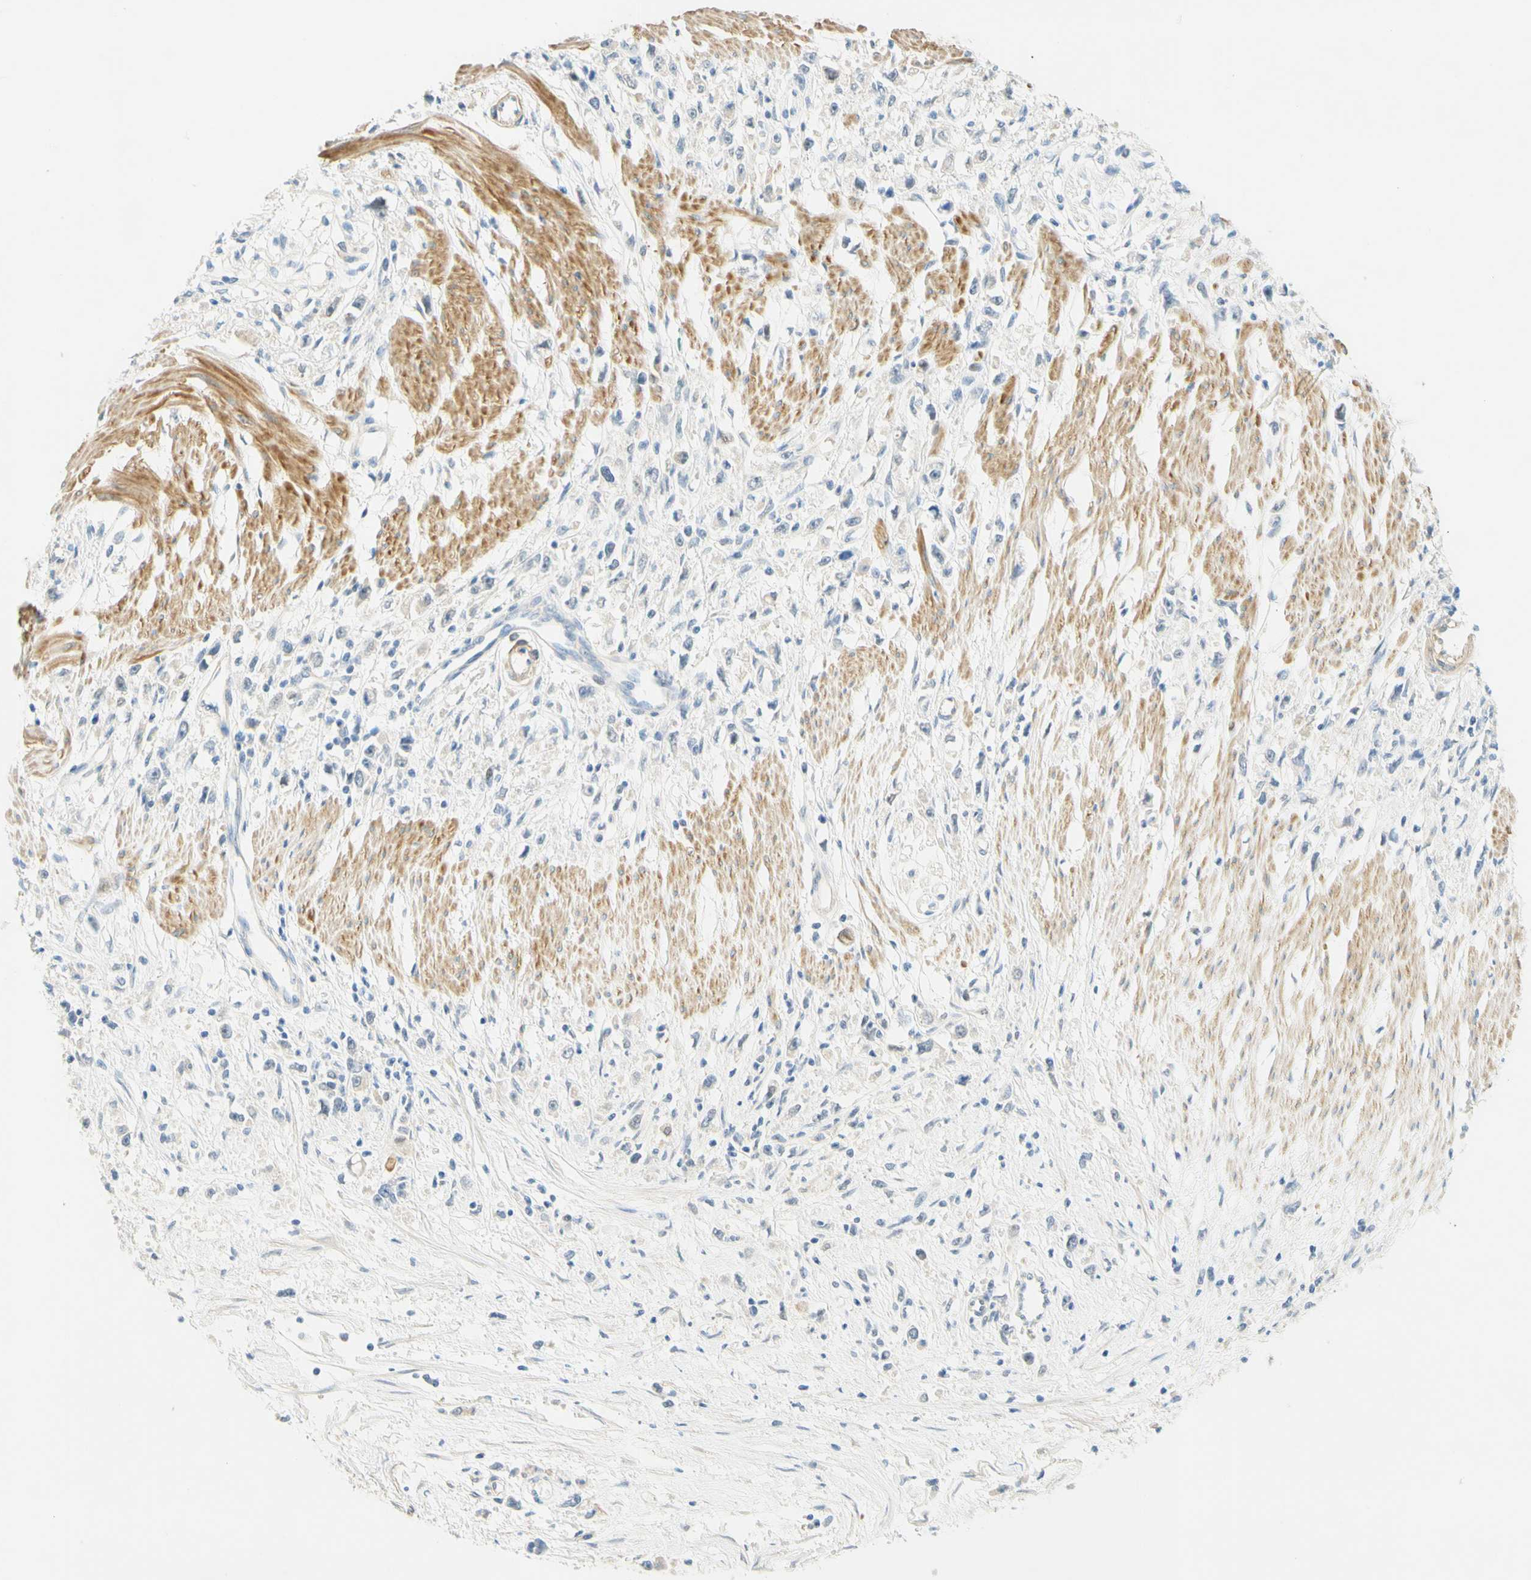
{"staining": {"intensity": "negative", "quantity": "none", "location": "none"}, "tissue": "stomach cancer", "cell_type": "Tumor cells", "image_type": "cancer", "snomed": [{"axis": "morphology", "description": "Adenocarcinoma, NOS"}, {"axis": "topography", "description": "Stomach"}], "caption": "Immunohistochemistry of human stomach cancer demonstrates no staining in tumor cells.", "gene": "ENTREP2", "patient": {"sex": "female", "age": 59}}